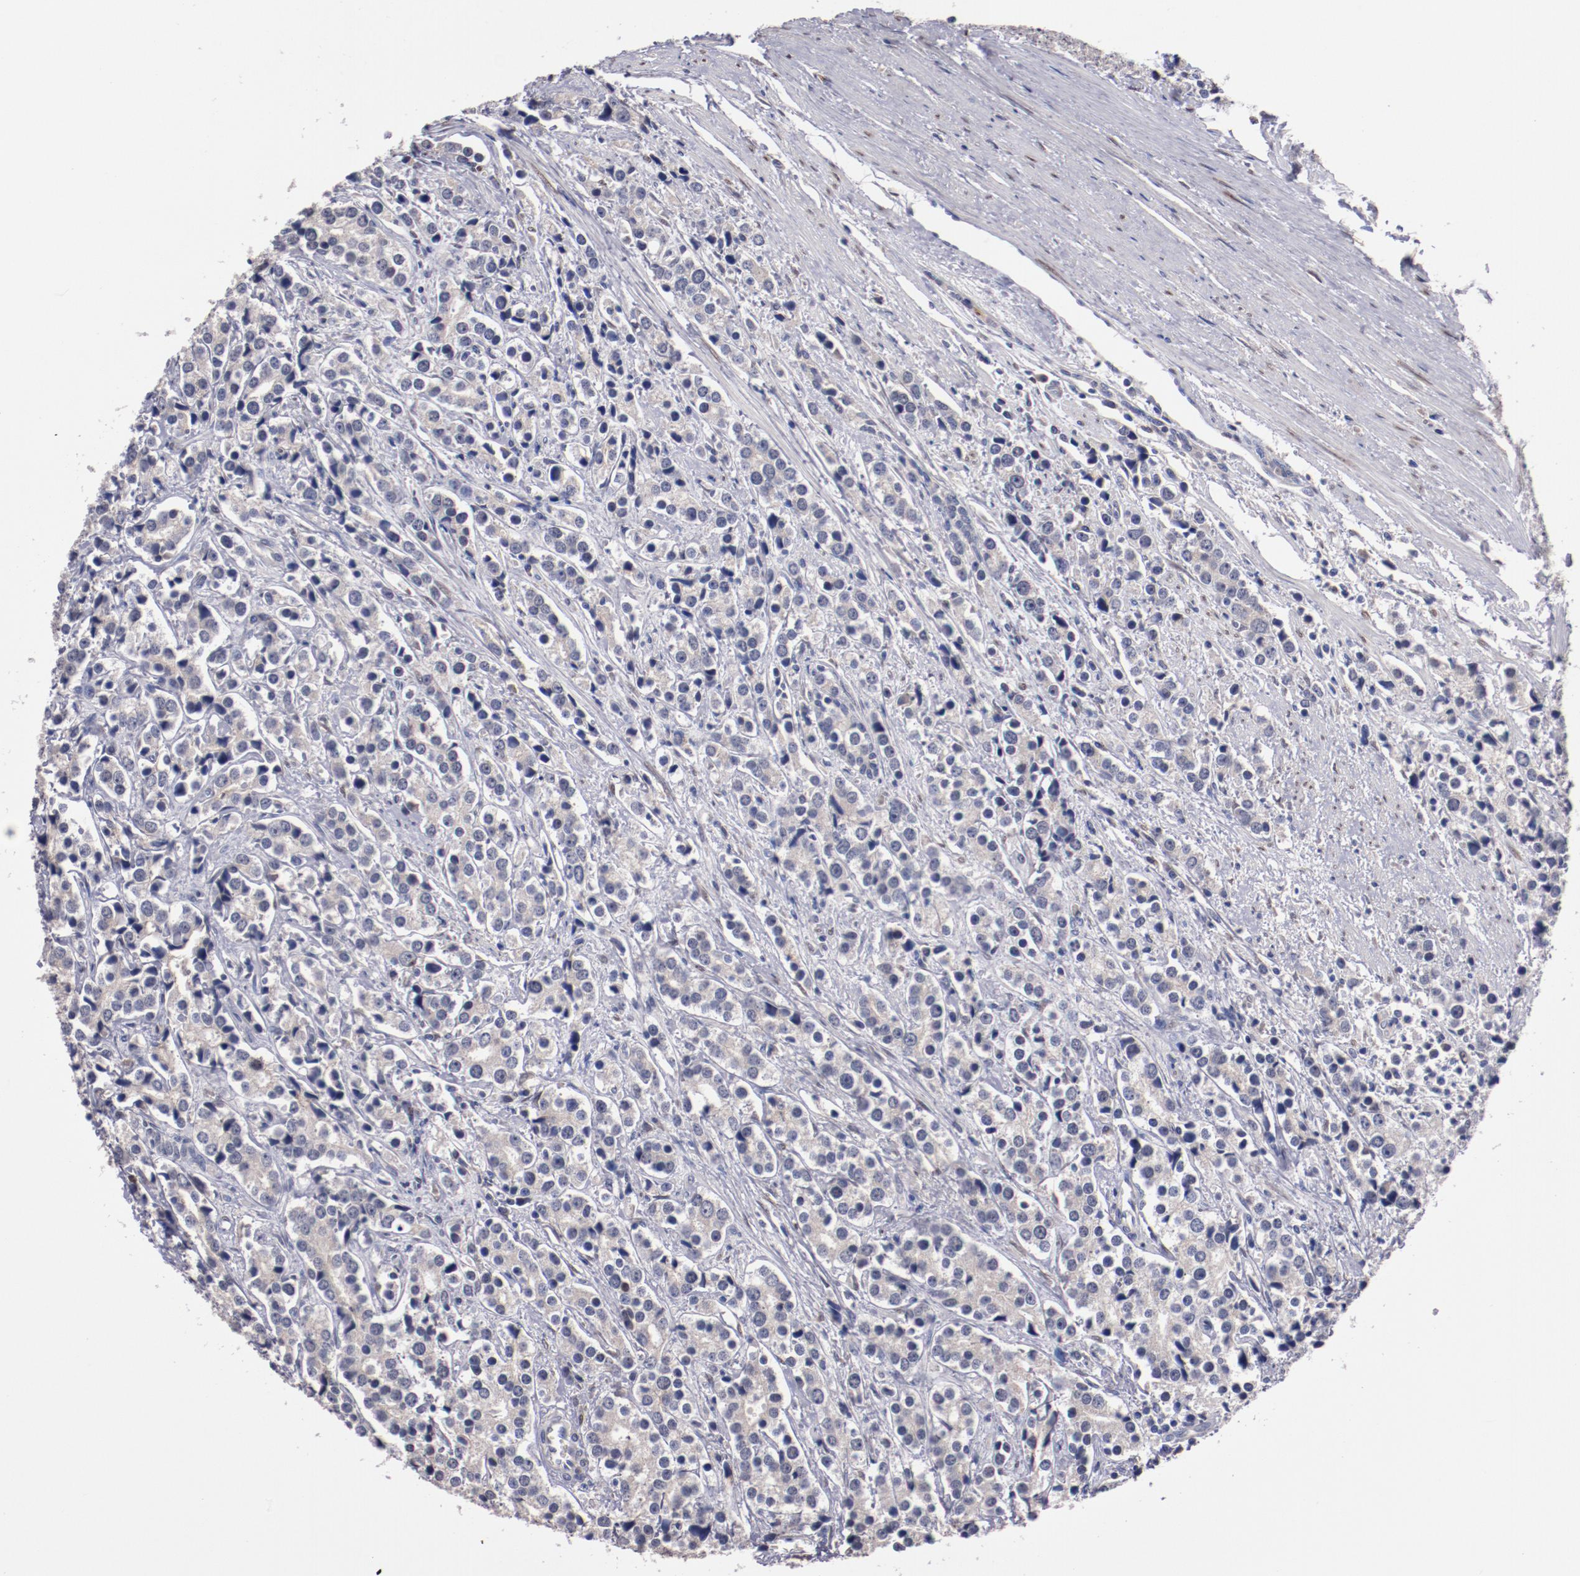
{"staining": {"intensity": "negative", "quantity": "none", "location": "none"}, "tissue": "prostate cancer", "cell_type": "Tumor cells", "image_type": "cancer", "snomed": [{"axis": "morphology", "description": "Adenocarcinoma, High grade"}, {"axis": "topography", "description": "Prostate"}], "caption": "Immunohistochemistry (IHC) image of neoplastic tissue: prostate cancer (adenocarcinoma (high-grade)) stained with DAB demonstrates no significant protein positivity in tumor cells.", "gene": "FAM81A", "patient": {"sex": "male", "age": 71}}